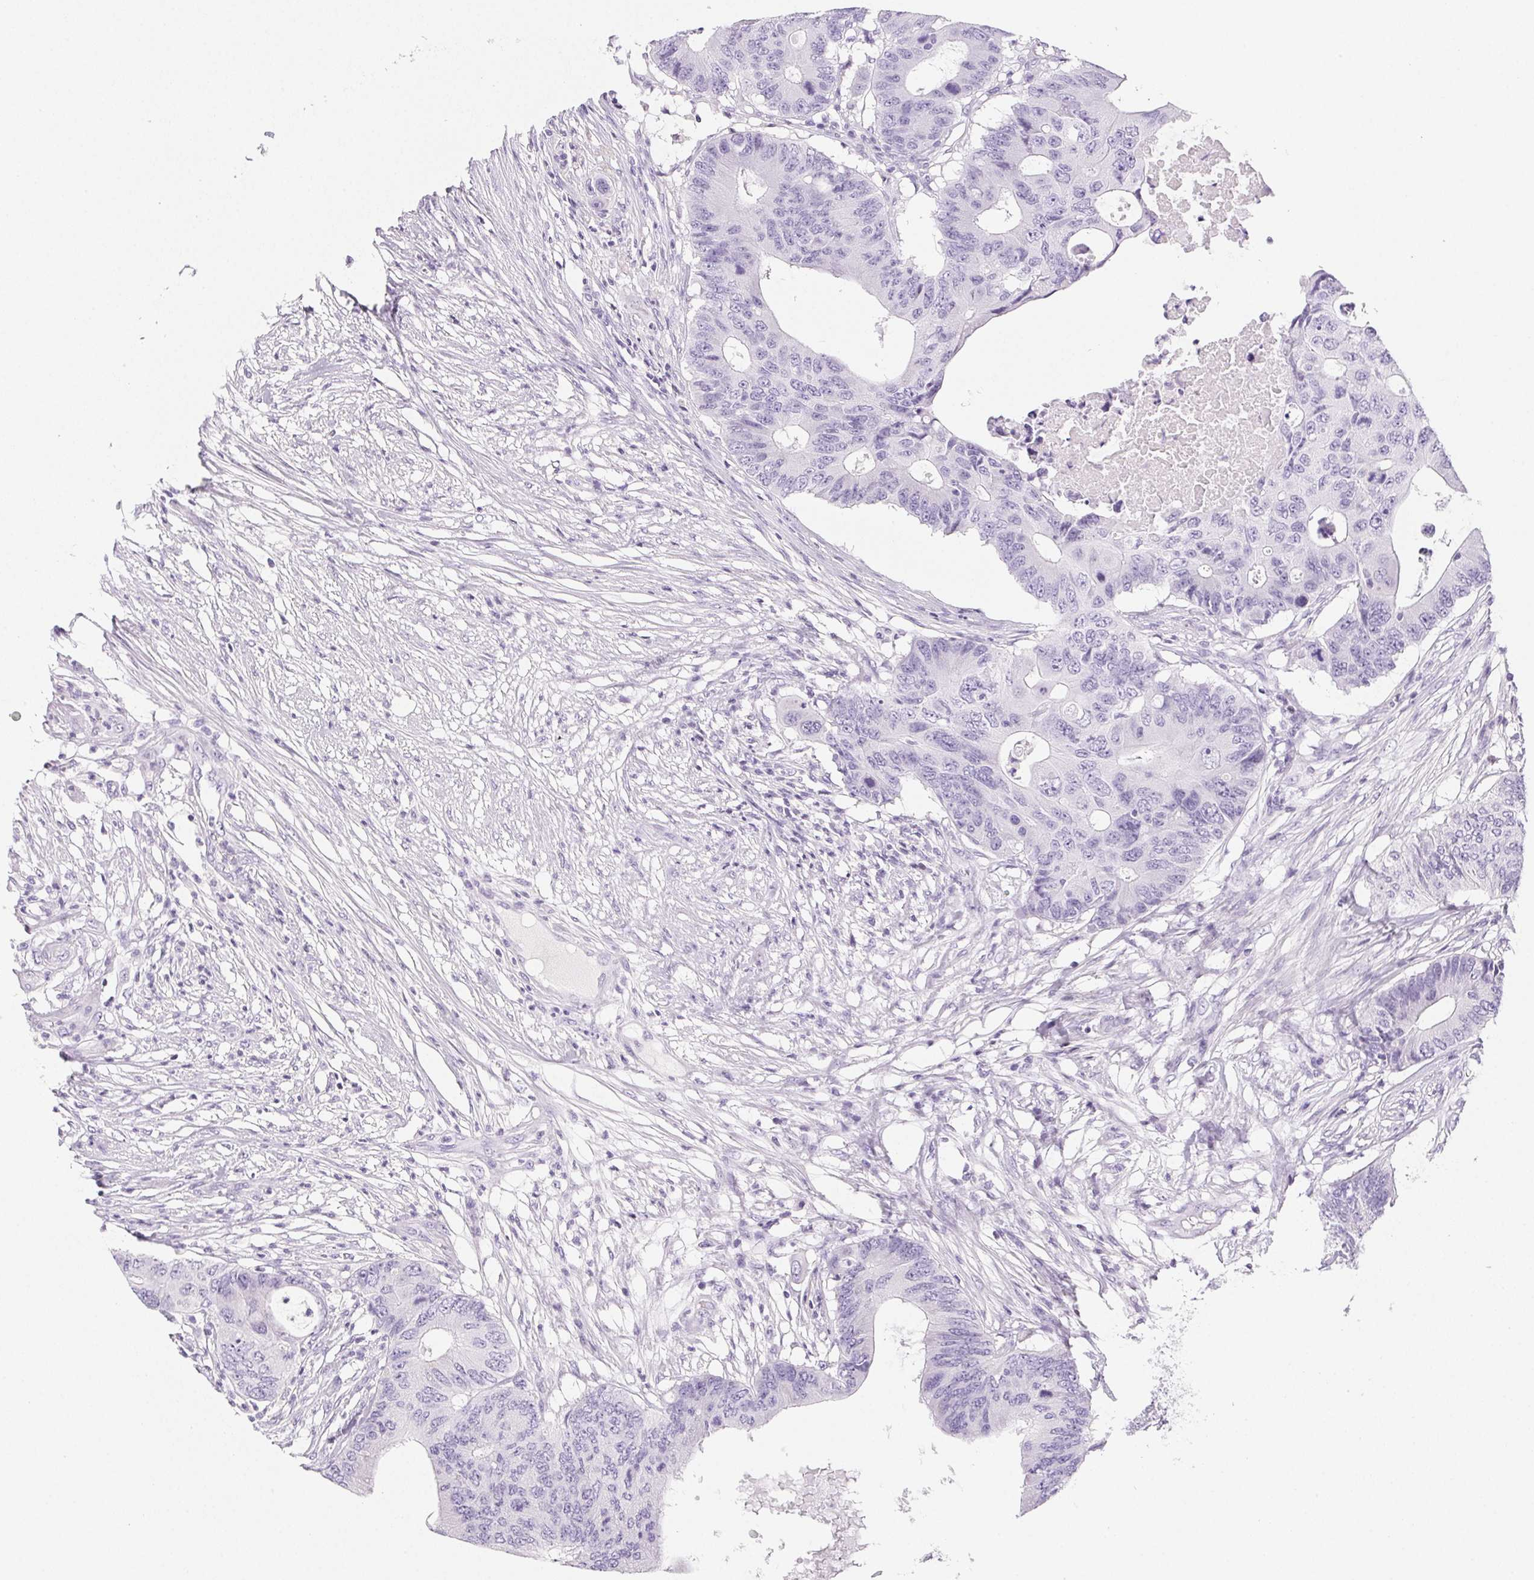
{"staining": {"intensity": "negative", "quantity": "none", "location": "none"}, "tissue": "colorectal cancer", "cell_type": "Tumor cells", "image_type": "cancer", "snomed": [{"axis": "morphology", "description": "Adenocarcinoma, NOS"}, {"axis": "topography", "description": "Colon"}], "caption": "Tumor cells show no significant protein expression in adenocarcinoma (colorectal). (Stains: DAB immunohistochemistry with hematoxylin counter stain, Microscopy: brightfield microscopy at high magnification).", "gene": "BEND2", "patient": {"sex": "male", "age": 71}}